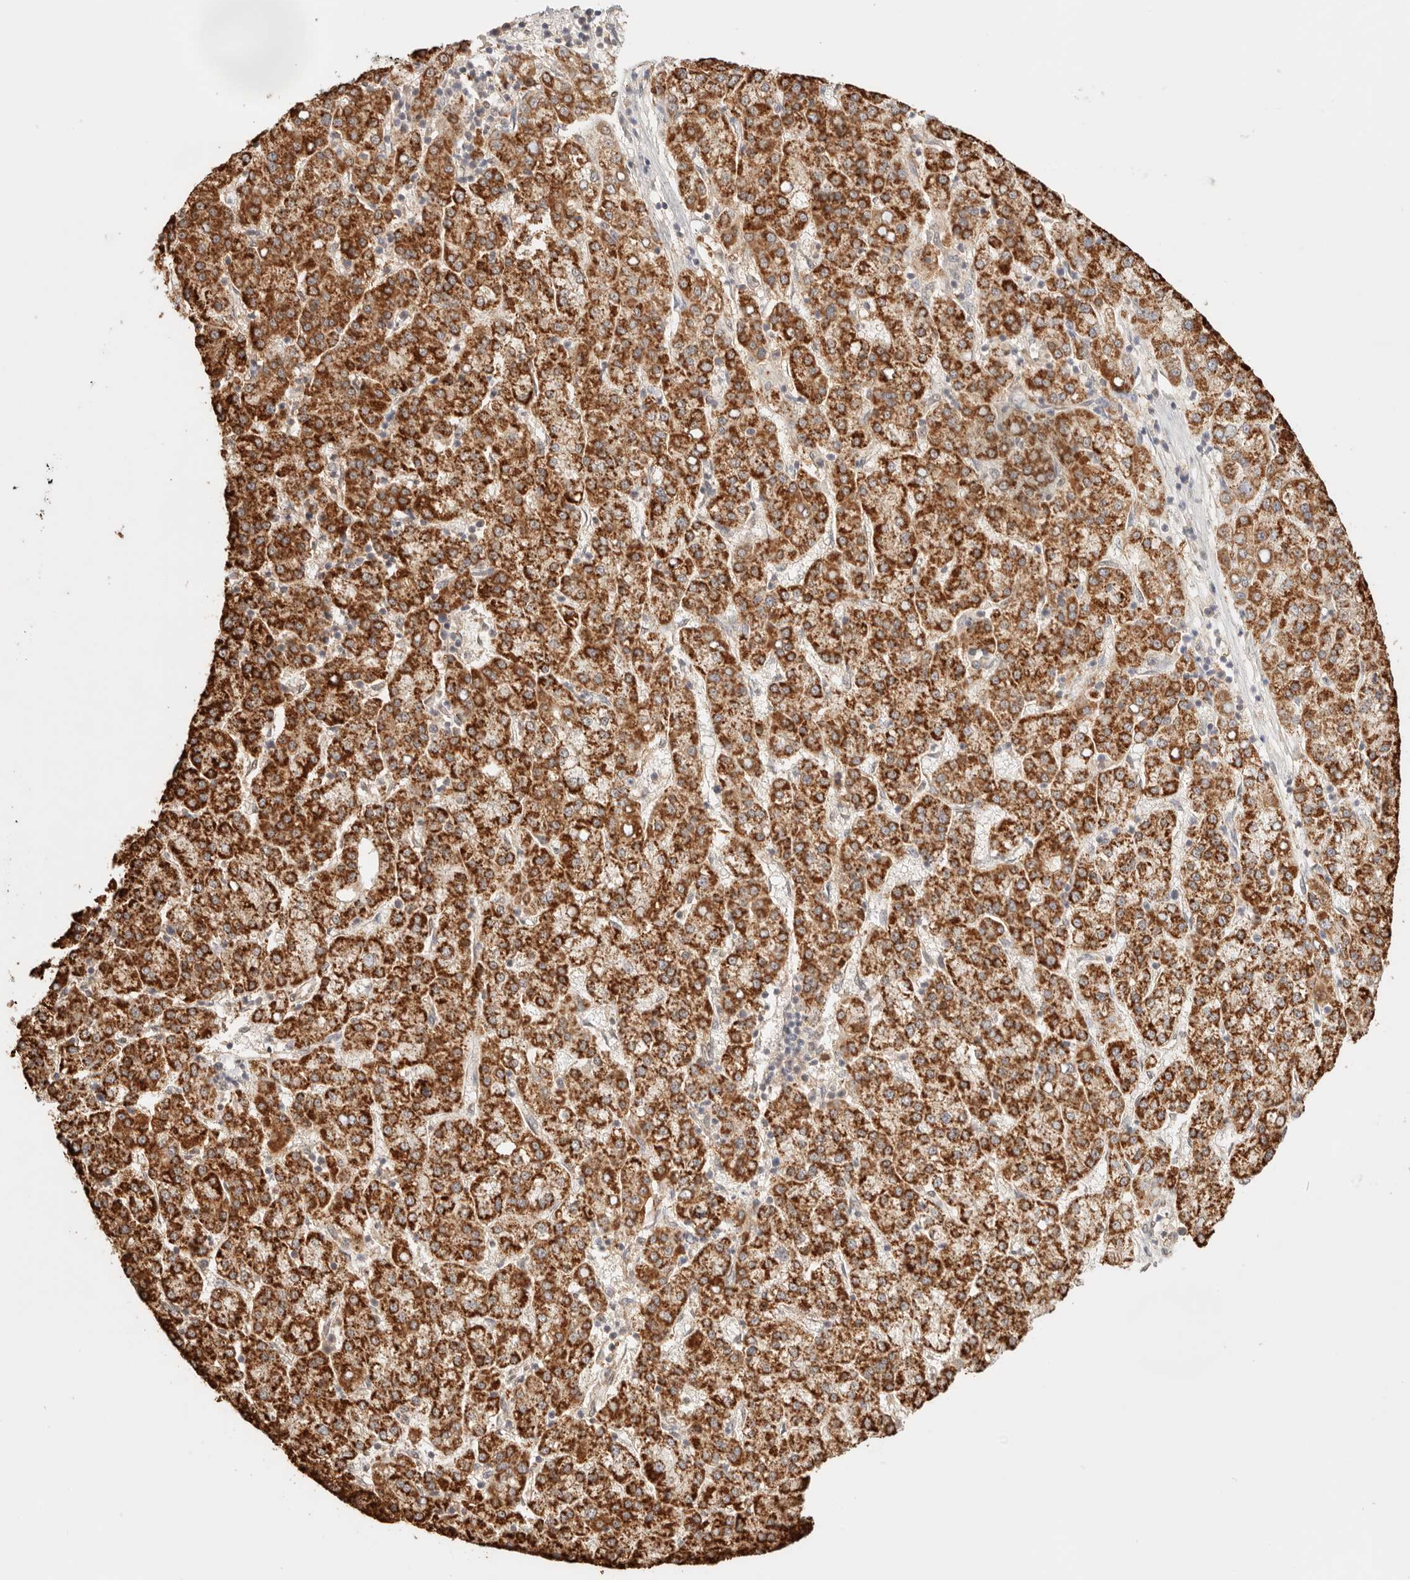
{"staining": {"intensity": "strong", "quantity": ">75%", "location": "cytoplasmic/membranous"}, "tissue": "liver cancer", "cell_type": "Tumor cells", "image_type": "cancer", "snomed": [{"axis": "morphology", "description": "Carcinoma, Hepatocellular, NOS"}, {"axis": "topography", "description": "Liver"}], "caption": "Immunohistochemistry (IHC) staining of liver cancer, which reveals high levels of strong cytoplasmic/membranous staining in approximately >75% of tumor cells indicating strong cytoplasmic/membranous protein staining. The staining was performed using DAB (3,3'-diaminobenzidine) (brown) for protein detection and nuclei were counterstained in hematoxylin (blue).", "gene": "IL1R2", "patient": {"sex": "female", "age": 58}}